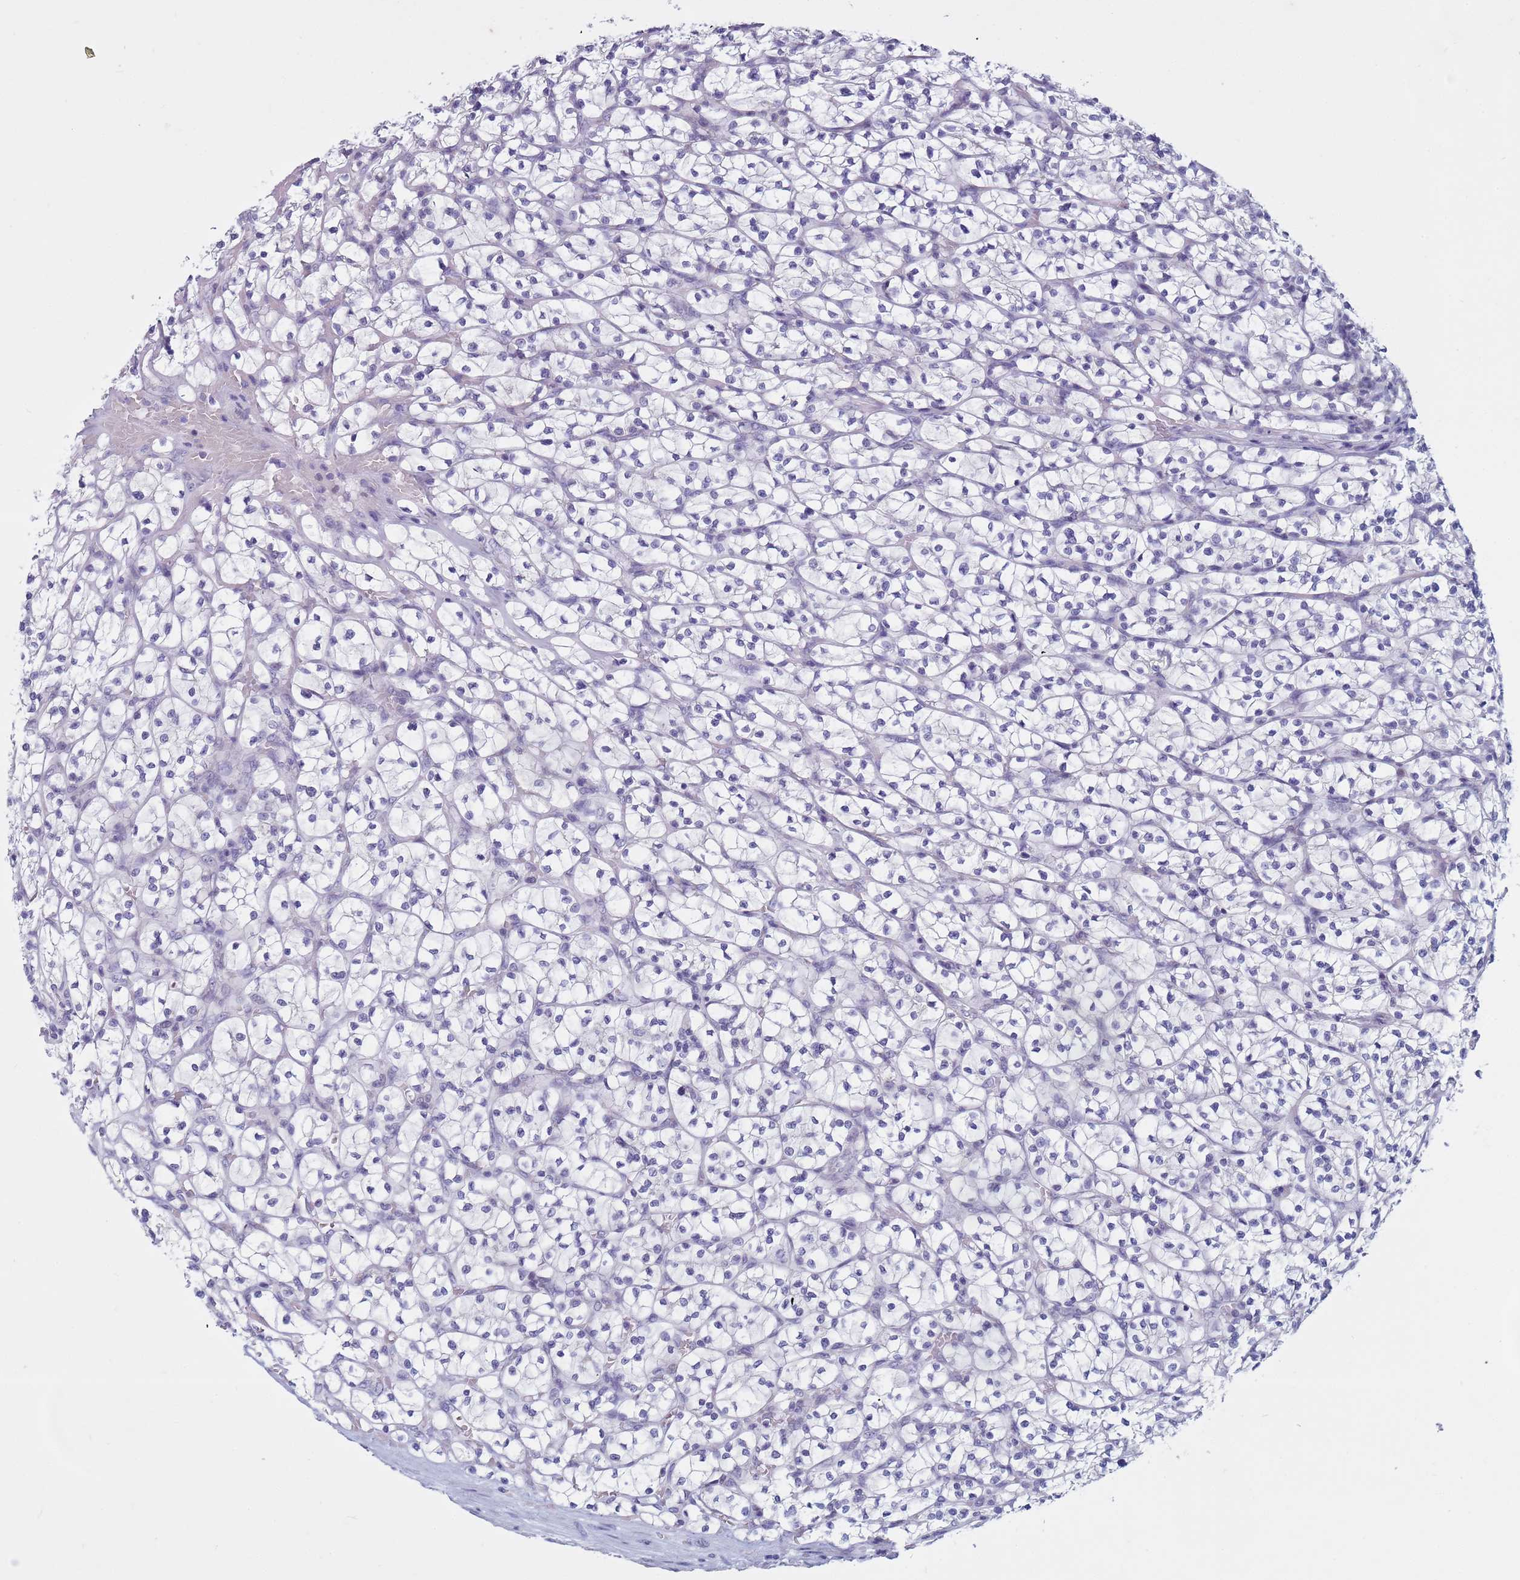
{"staining": {"intensity": "negative", "quantity": "none", "location": "none"}, "tissue": "renal cancer", "cell_type": "Tumor cells", "image_type": "cancer", "snomed": [{"axis": "morphology", "description": "Adenocarcinoma, NOS"}, {"axis": "topography", "description": "Kidney"}], "caption": "Immunohistochemistry (IHC) of renal cancer (adenocarcinoma) displays no expression in tumor cells.", "gene": "CDK2AP2", "patient": {"sex": "female", "age": 64}}